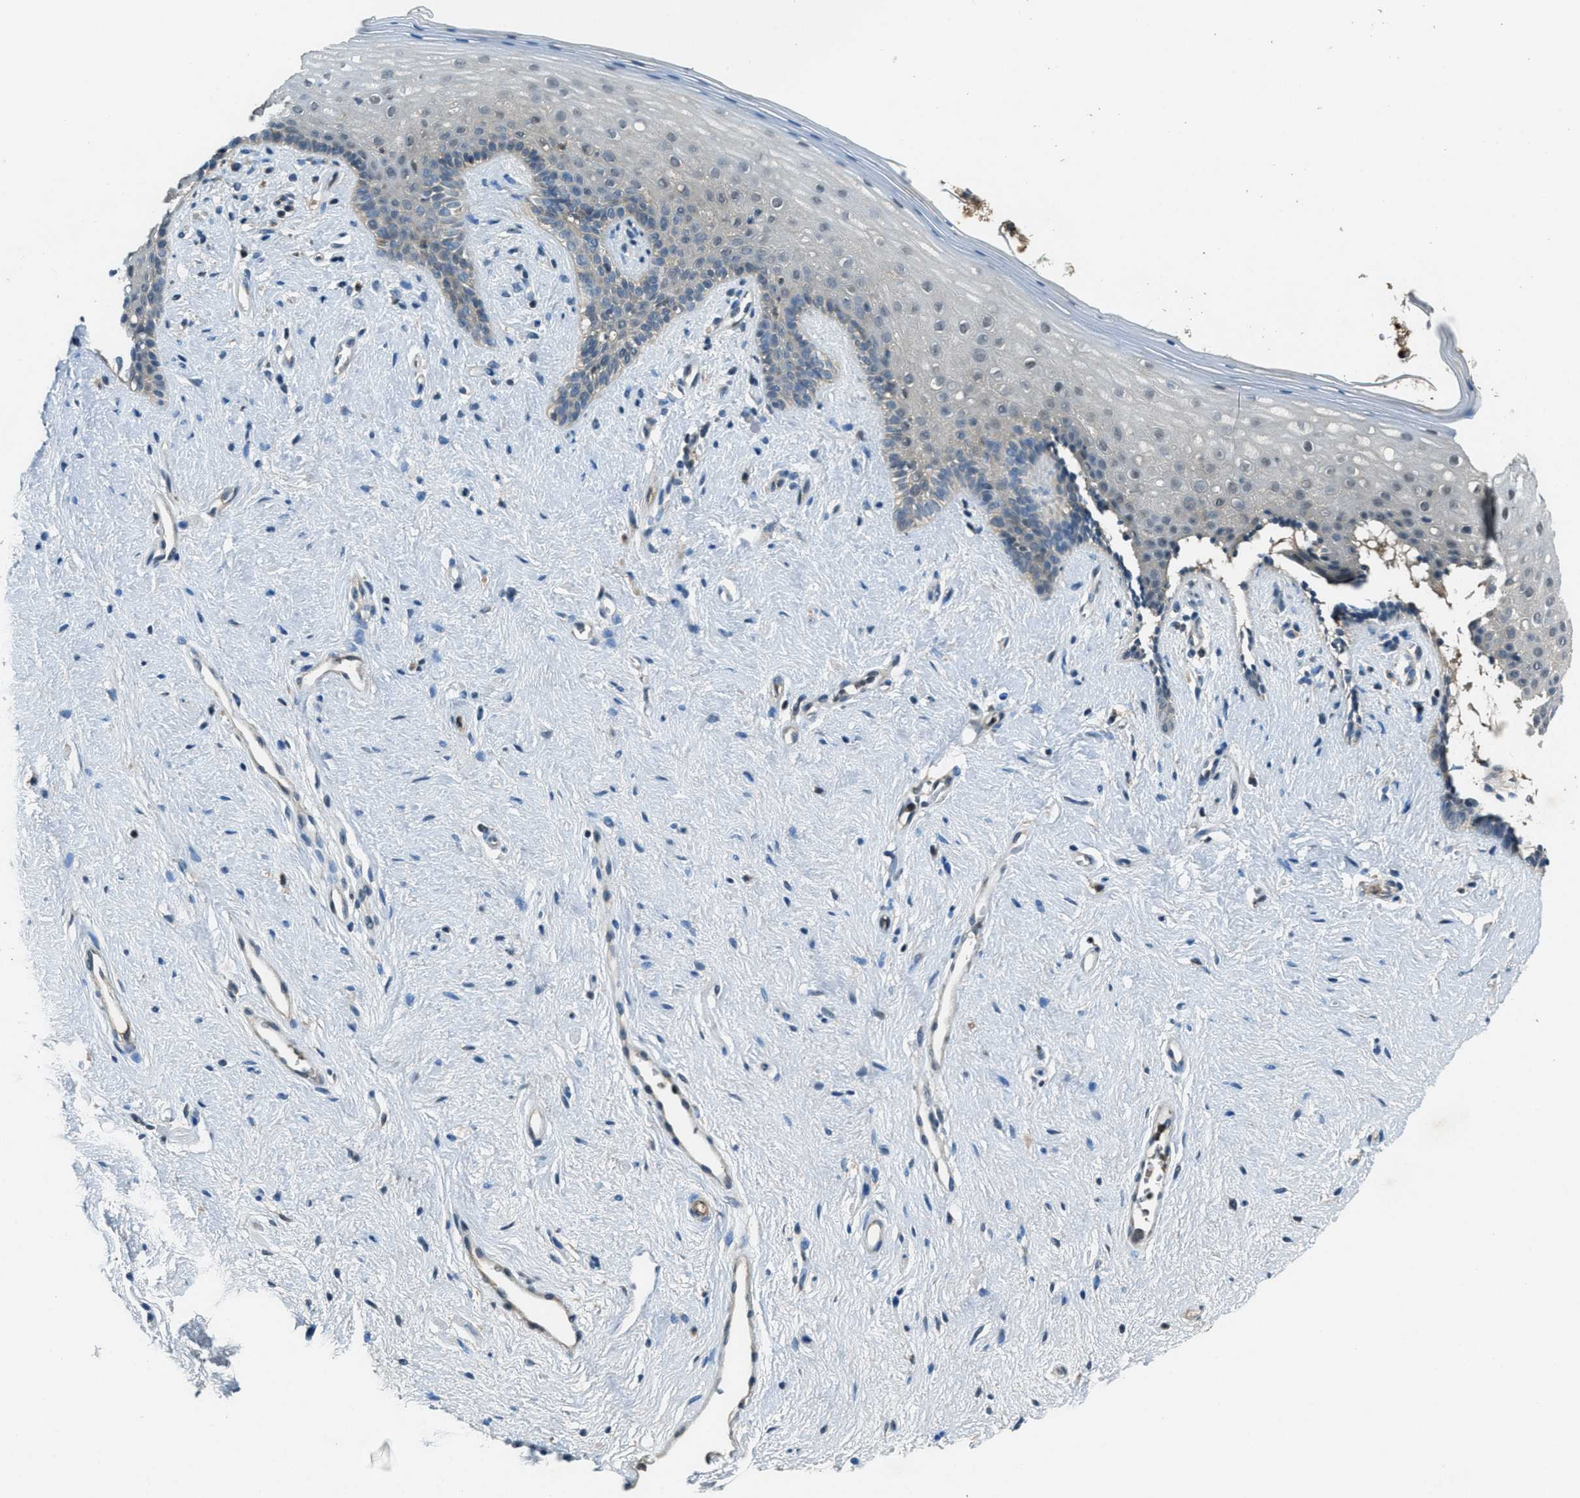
{"staining": {"intensity": "weak", "quantity": "<25%", "location": "cytoplasmic/membranous"}, "tissue": "vagina", "cell_type": "Squamous epithelial cells", "image_type": "normal", "snomed": [{"axis": "morphology", "description": "Normal tissue, NOS"}, {"axis": "topography", "description": "Vagina"}], "caption": "The histopathology image demonstrates no significant staining in squamous epithelial cells of vagina.", "gene": "DUSP6", "patient": {"sex": "female", "age": 44}}